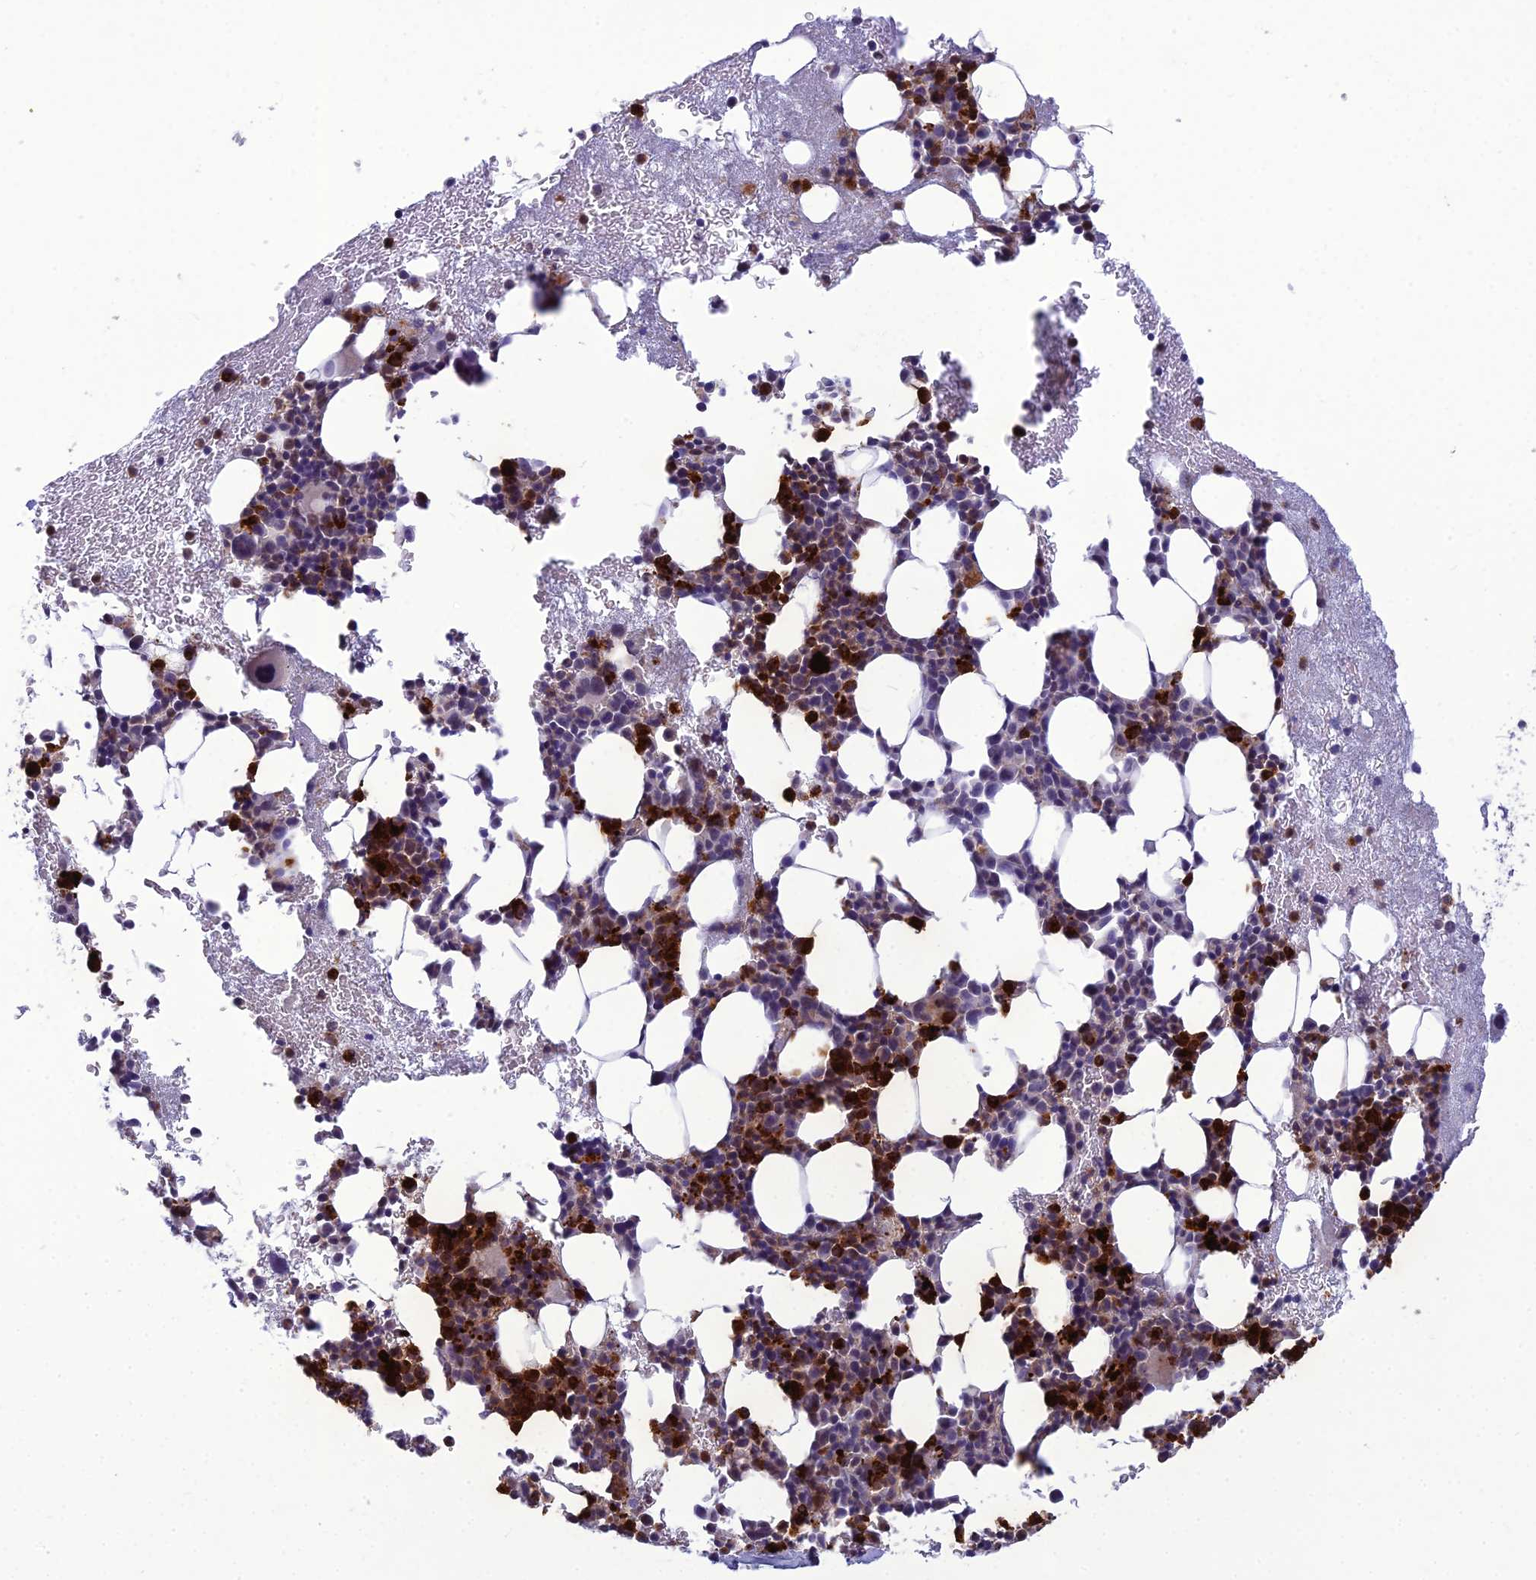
{"staining": {"intensity": "strong", "quantity": "25%-75%", "location": "cytoplasmic/membranous"}, "tissue": "bone marrow", "cell_type": "Hematopoietic cells", "image_type": "normal", "snomed": [{"axis": "morphology", "description": "Normal tissue, NOS"}, {"axis": "topography", "description": "Bone marrow"}], "caption": "DAB immunohistochemical staining of benign human bone marrow demonstrates strong cytoplasmic/membranous protein staining in approximately 25%-75% of hematopoietic cells. Using DAB (3,3'-diaminobenzidine) (brown) and hematoxylin (blue) stains, captured at high magnification using brightfield microscopy.", "gene": "BBS7", "patient": {"sex": "female", "age": 37}}